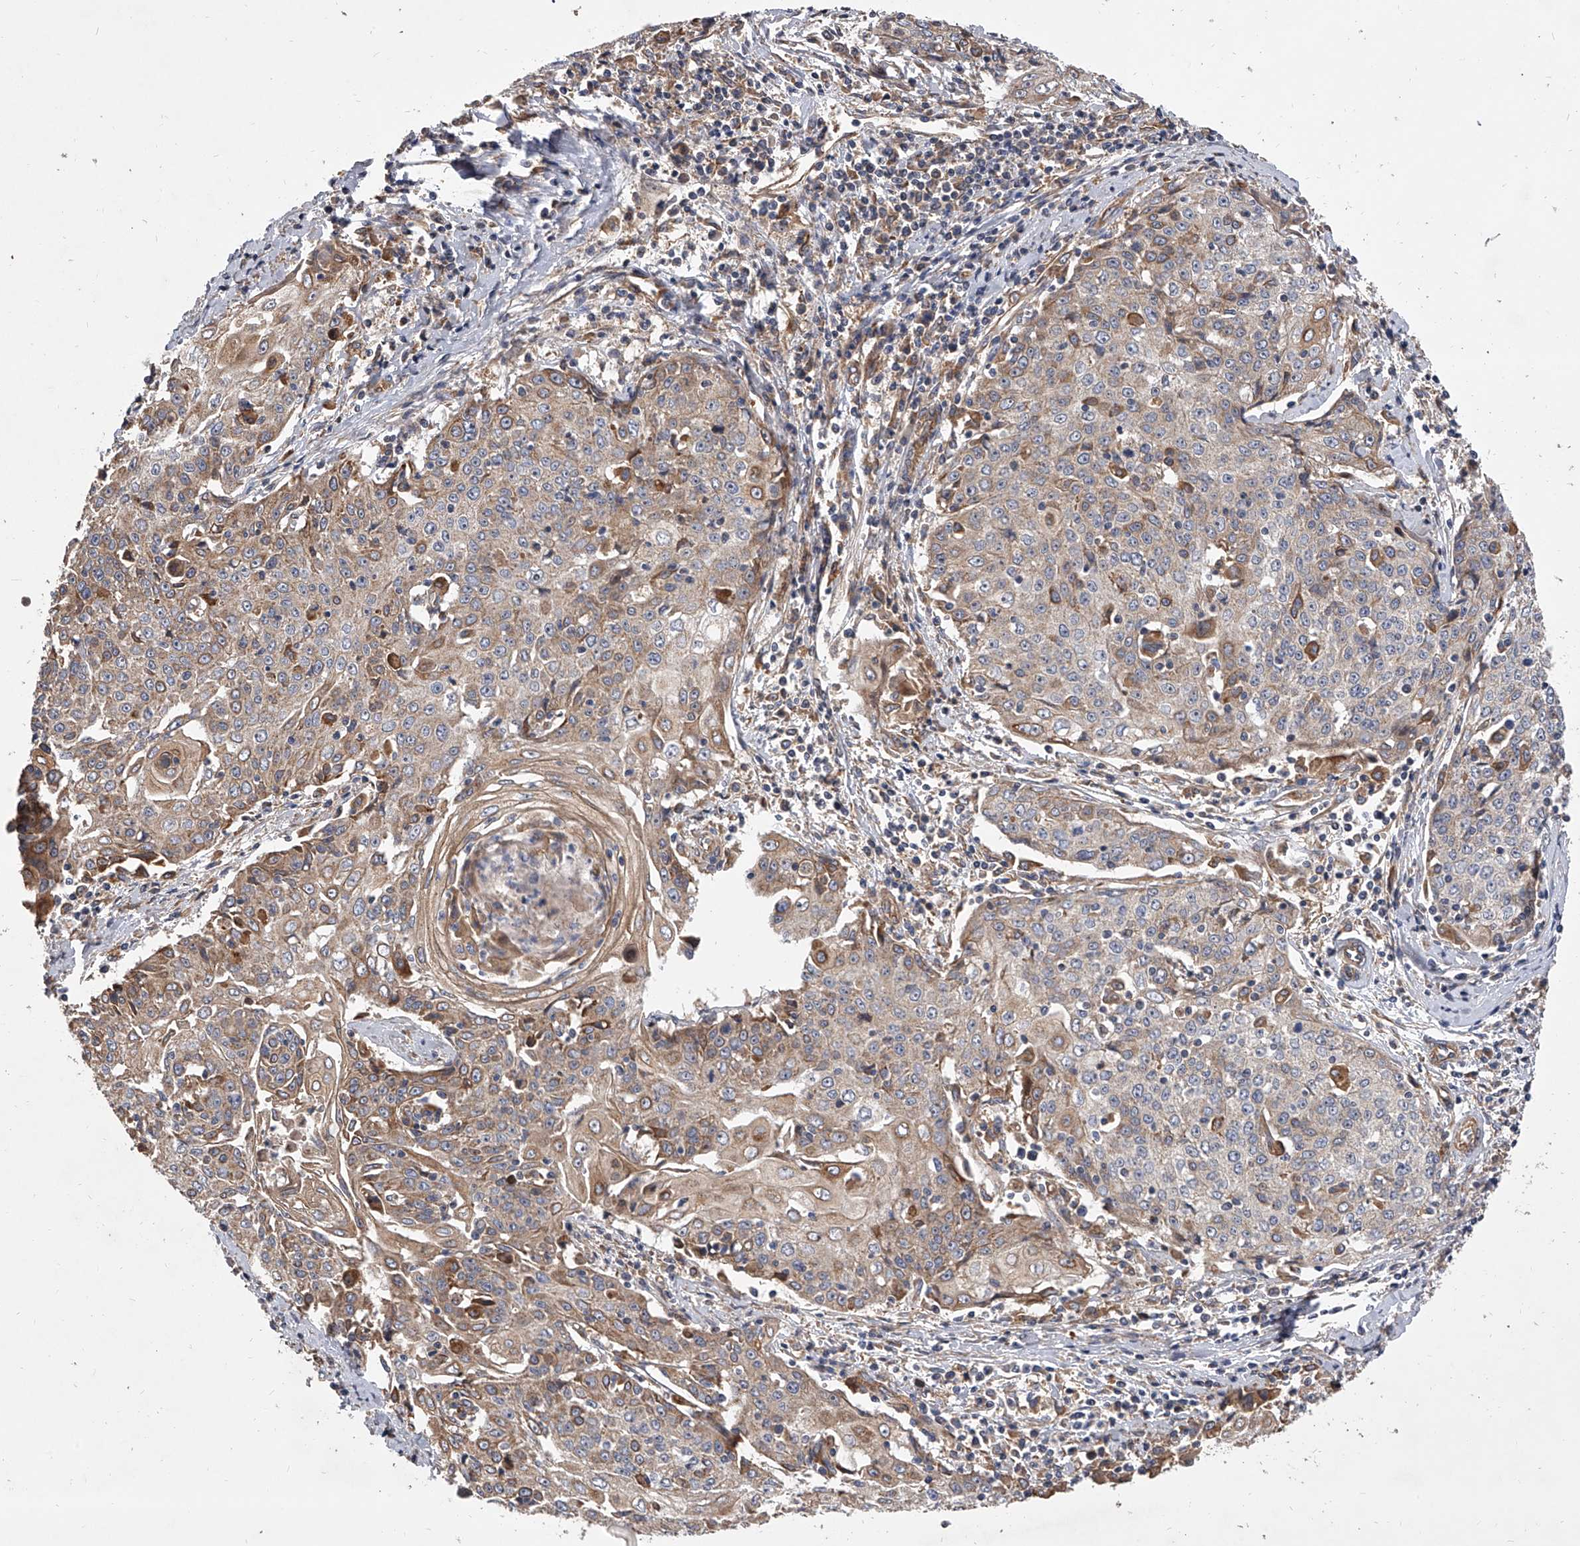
{"staining": {"intensity": "weak", "quantity": "<25%", "location": "cytoplasmic/membranous"}, "tissue": "cervical cancer", "cell_type": "Tumor cells", "image_type": "cancer", "snomed": [{"axis": "morphology", "description": "Squamous cell carcinoma, NOS"}, {"axis": "topography", "description": "Cervix"}], "caption": "High power microscopy photomicrograph of an immunohistochemistry (IHC) histopathology image of cervical squamous cell carcinoma, revealing no significant positivity in tumor cells.", "gene": "EXOC4", "patient": {"sex": "female", "age": 48}}